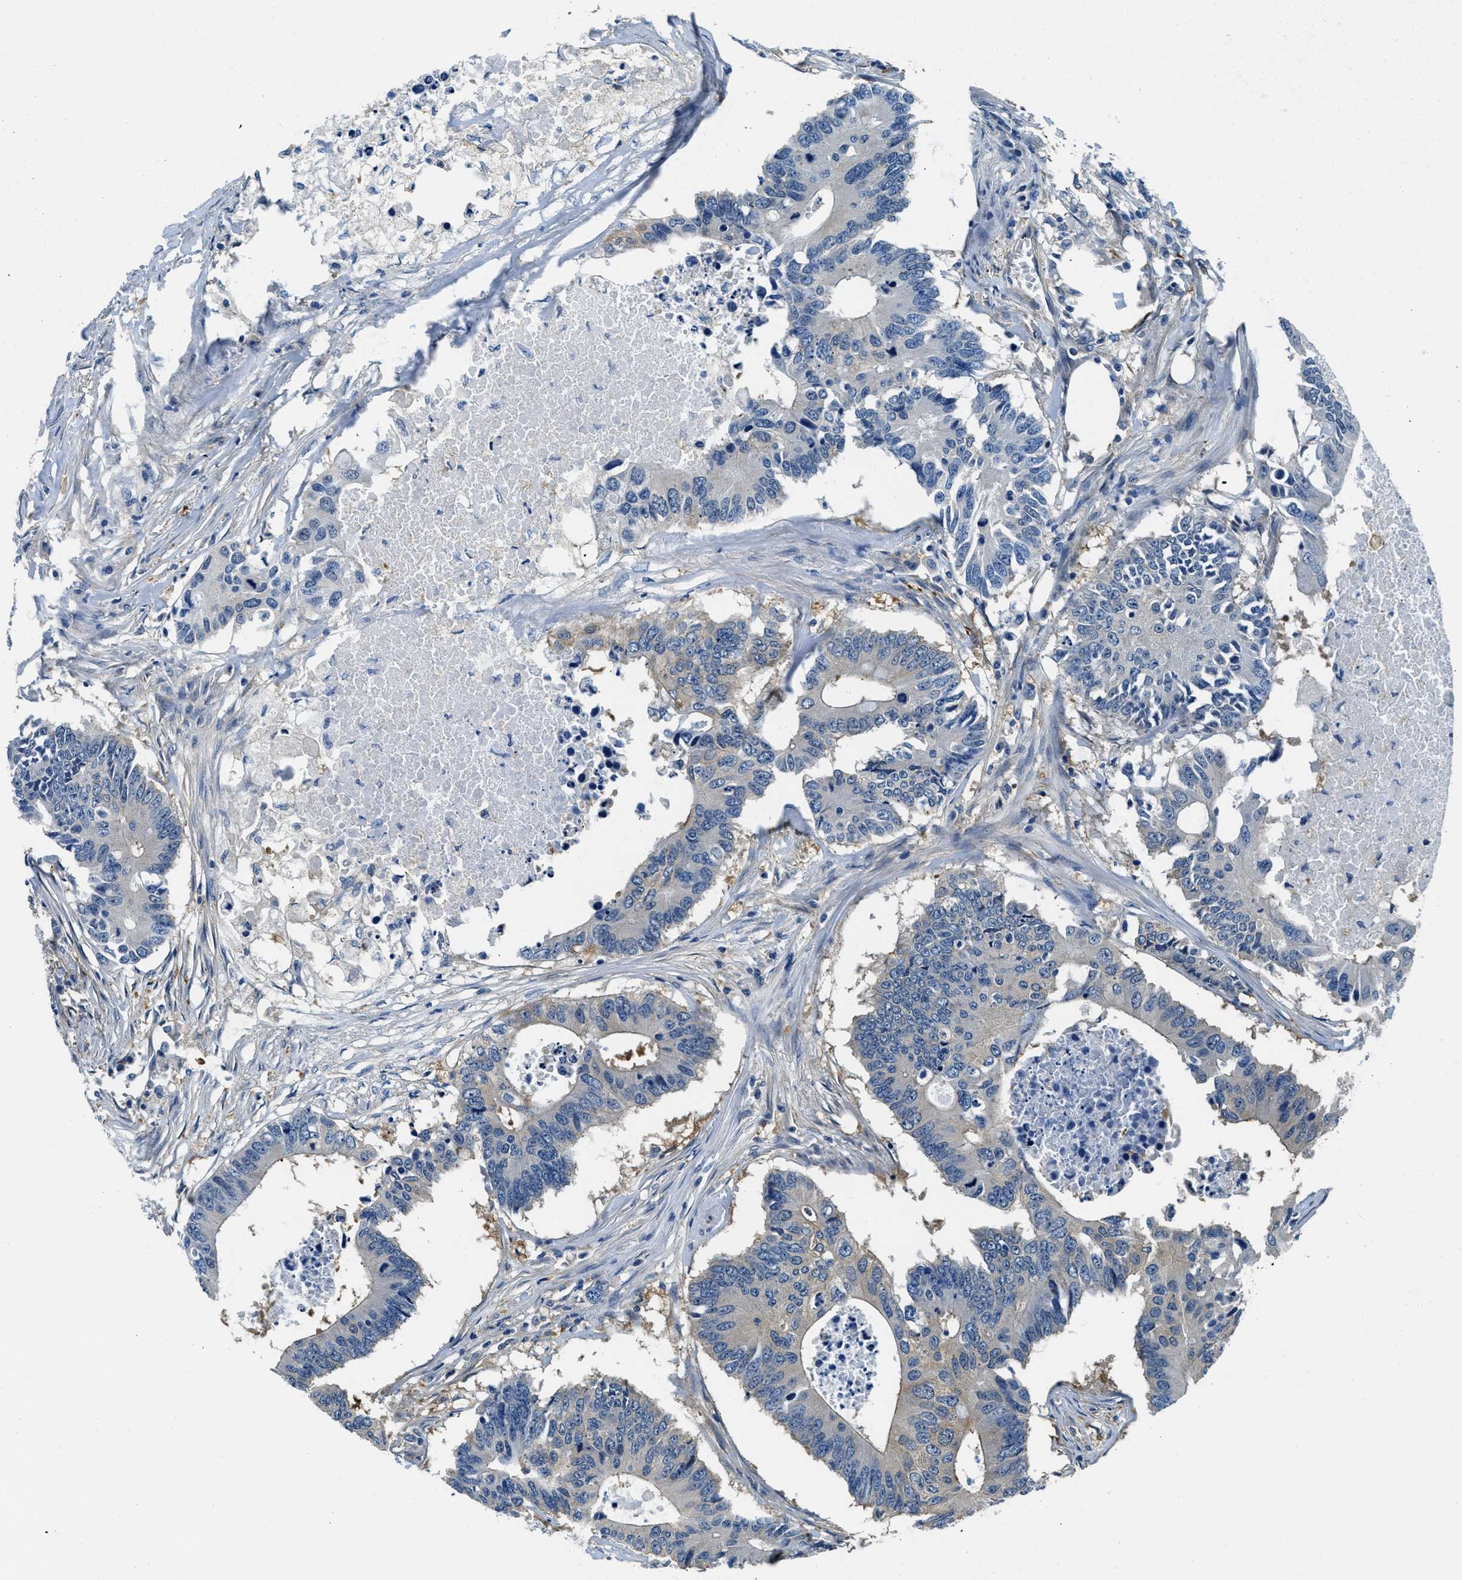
{"staining": {"intensity": "weak", "quantity": "<25%", "location": "cytoplasmic/membranous"}, "tissue": "colorectal cancer", "cell_type": "Tumor cells", "image_type": "cancer", "snomed": [{"axis": "morphology", "description": "Adenocarcinoma, NOS"}, {"axis": "topography", "description": "Colon"}], "caption": "There is no significant expression in tumor cells of colorectal cancer.", "gene": "TWF1", "patient": {"sex": "male", "age": 71}}